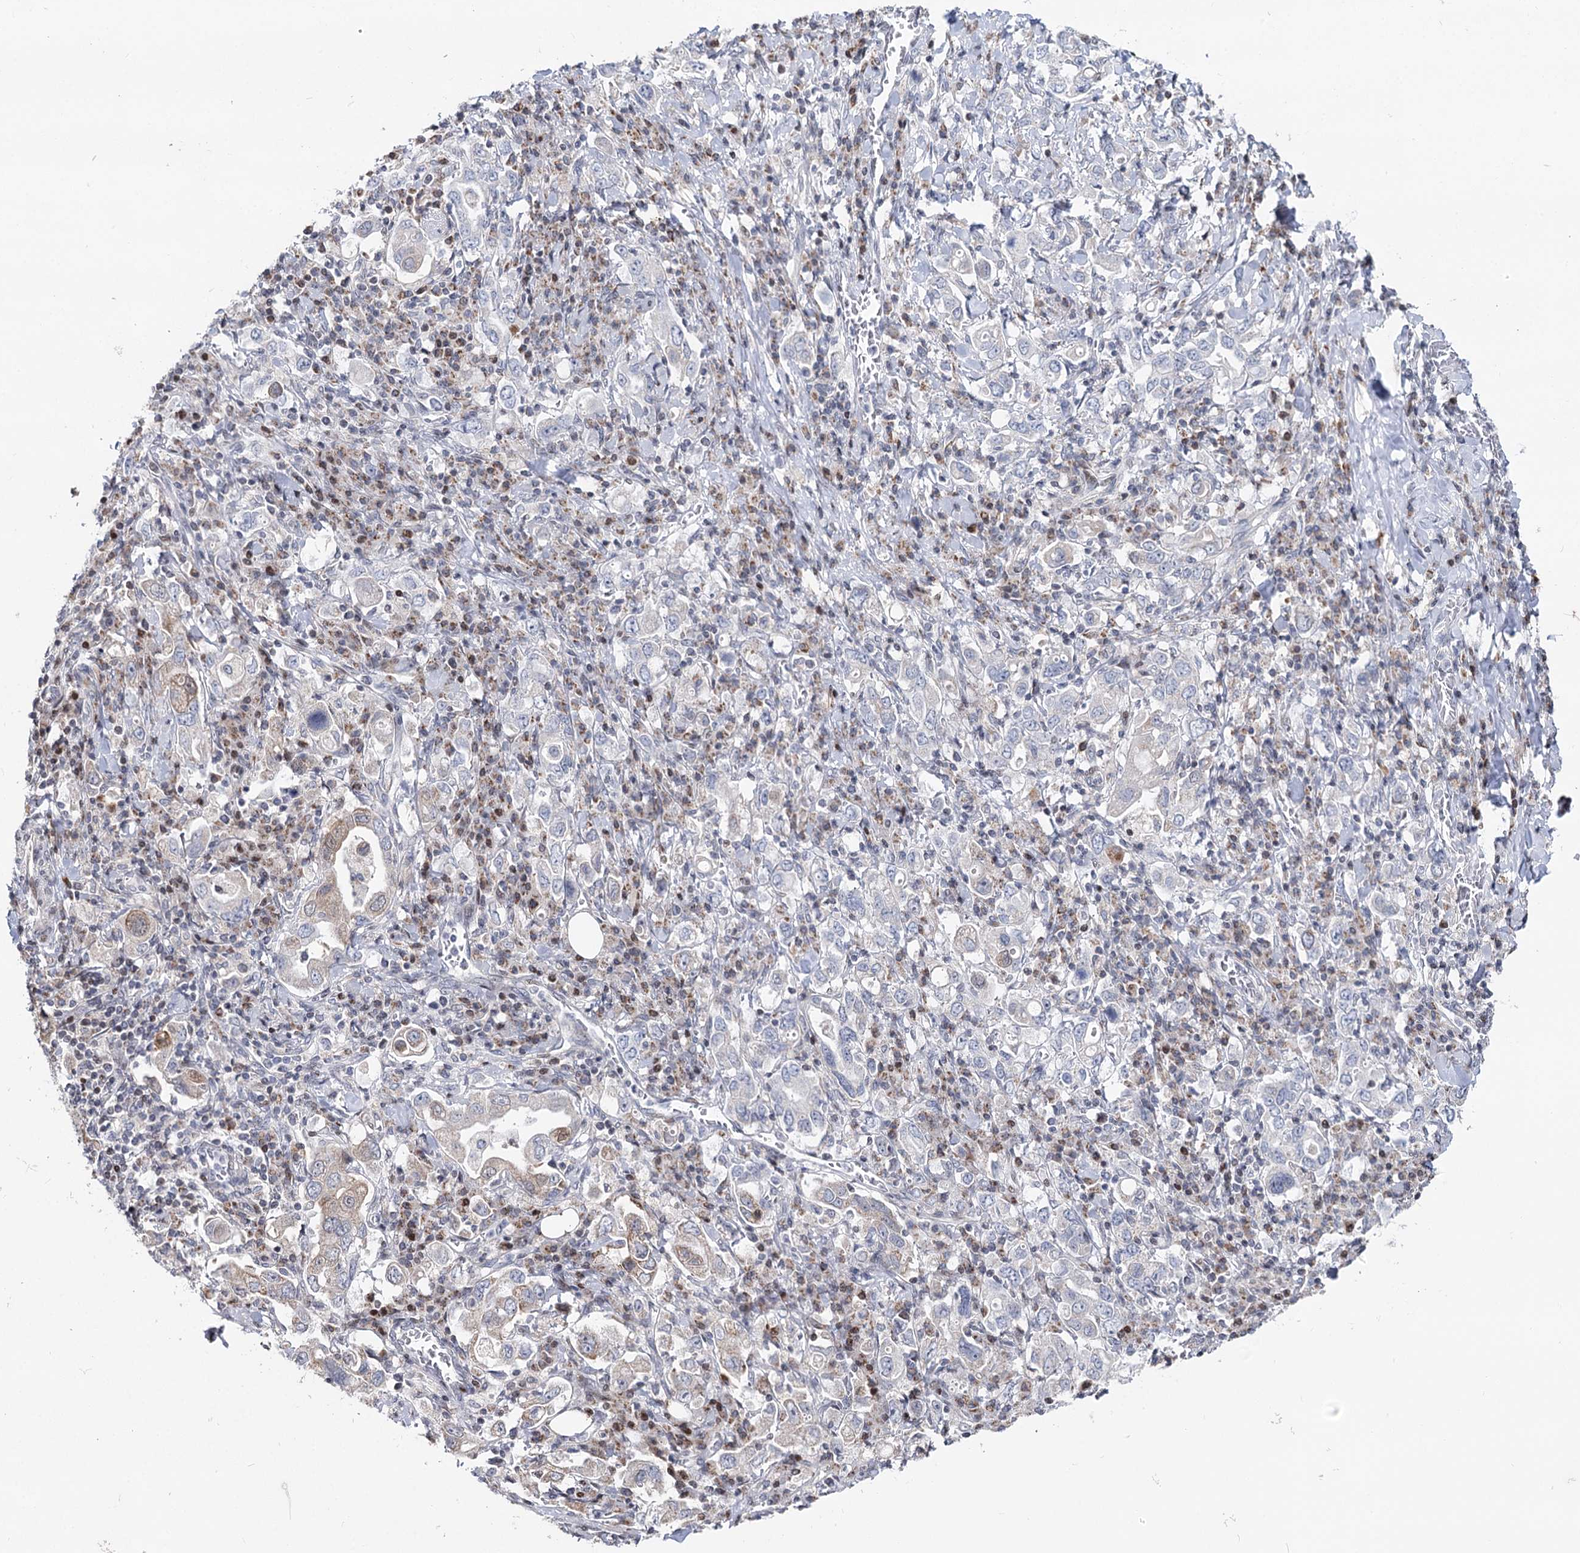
{"staining": {"intensity": "weak", "quantity": "<25%", "location": "cytoplasmic/membranous"}, "tissue": "stomach cancer", "cell_type": "Tumor cells", "image_type": "cancer", "snomed": [{"axis": "morphology", "description": "Adenocarcinoma, NOS"}, {"axis": "topography", "description": "Stomach, upper"}], "caption": "Immunohistochemical staining of stomach cancer (adenocarcinoma) reveals no significant expression in tumor cells.", "gene": "PTGR1", "patient": {"sex": "male", "age": 62}}